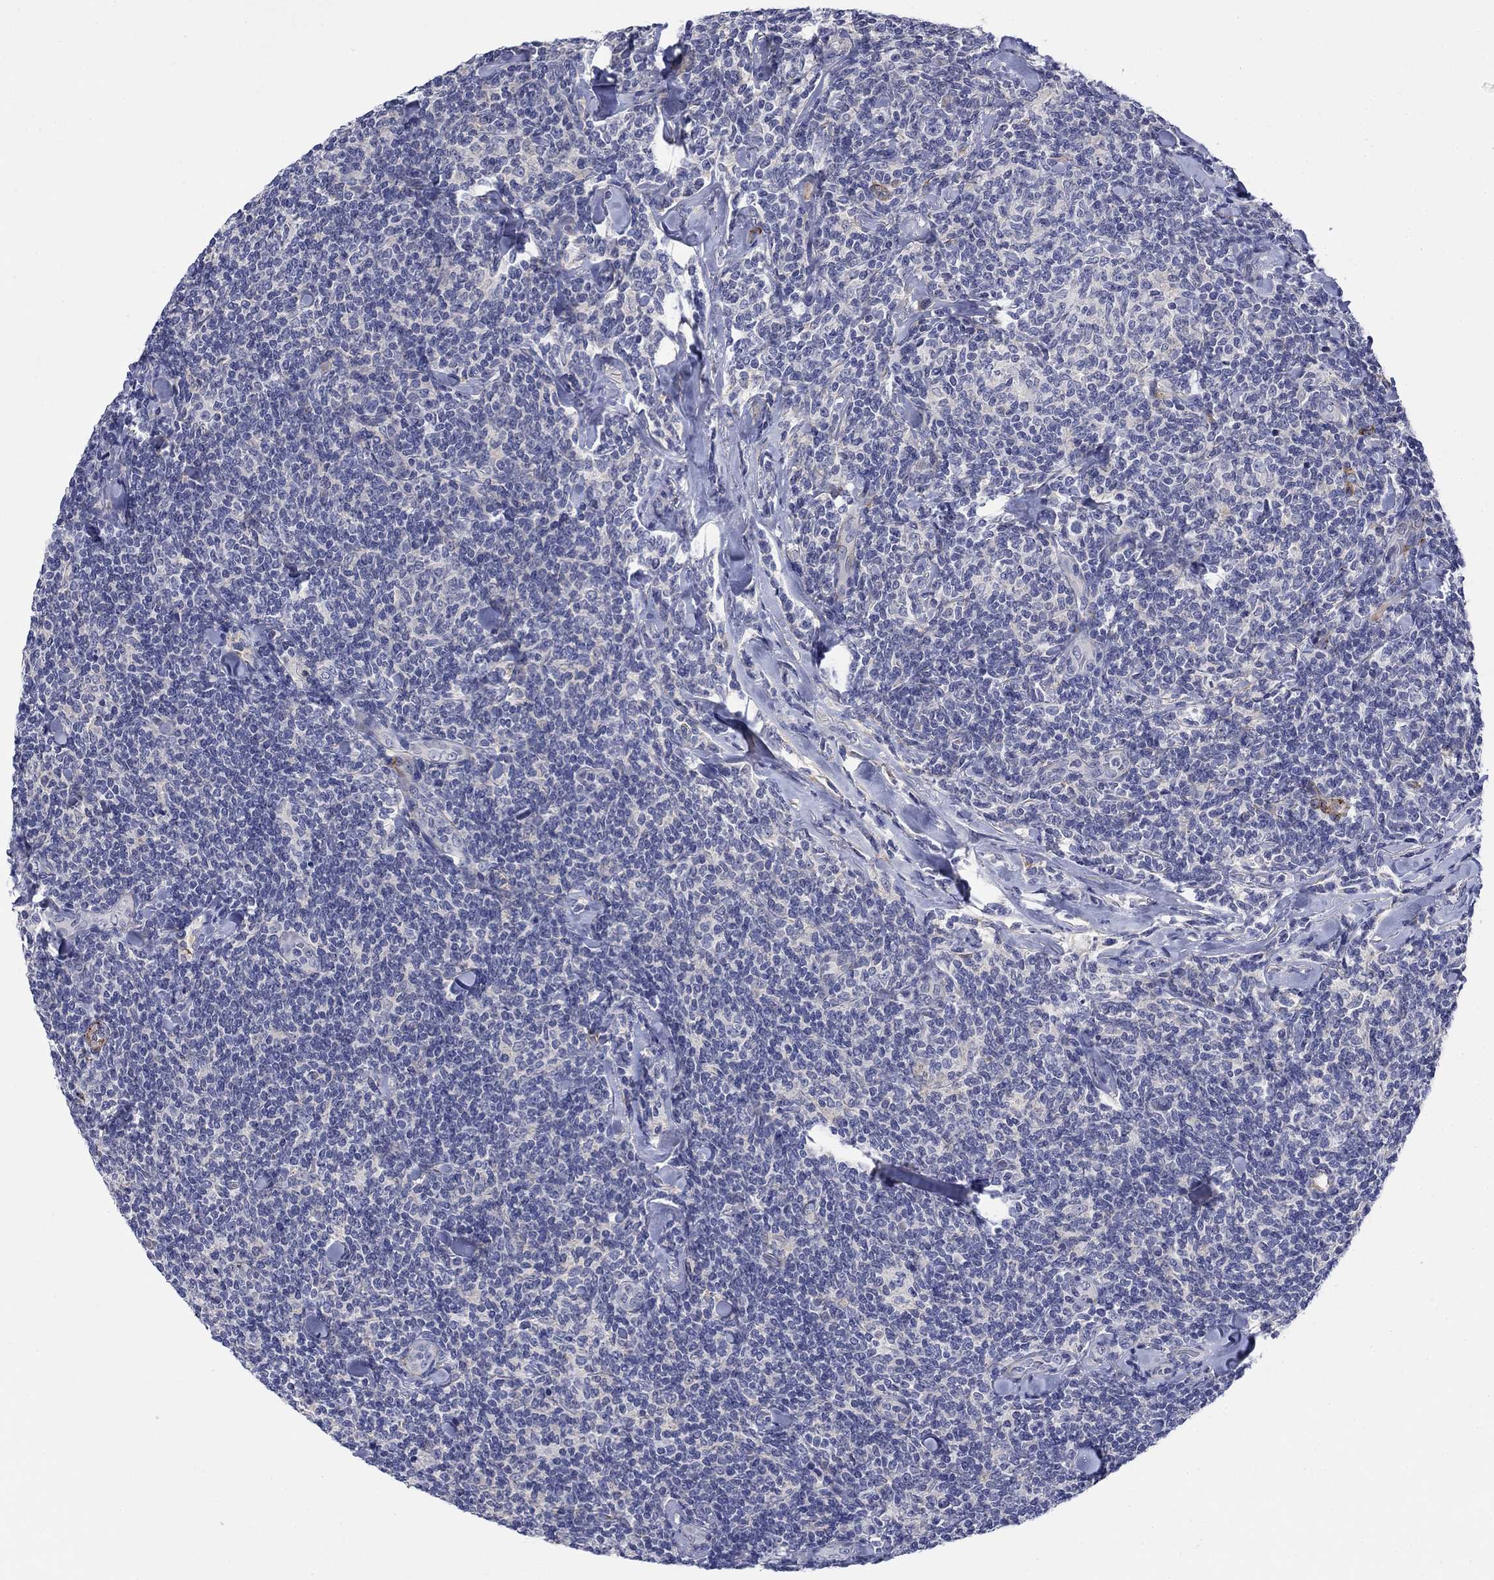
{"staining": {"intensity": "negative", "quantity": "none", "location": "none"}, "tissue": "lymphoma", "cell_type": "Tumor cells", "image_type": "cancer", "snomed": [{"axis": "morphology", "description": "Malignant lymphoma, non-Hodgkin's type, Low grade"}, {"axis": "topography", "description": "Lymph node"}], "caption": "Immunohistochemical staining of malignant lymphoma, non-Hodgkin's type (low-grade) shows no significant positivity in tumor cells.", "gene": "PTPRZ1", "patient": {"sex": "female", "age": 56}}